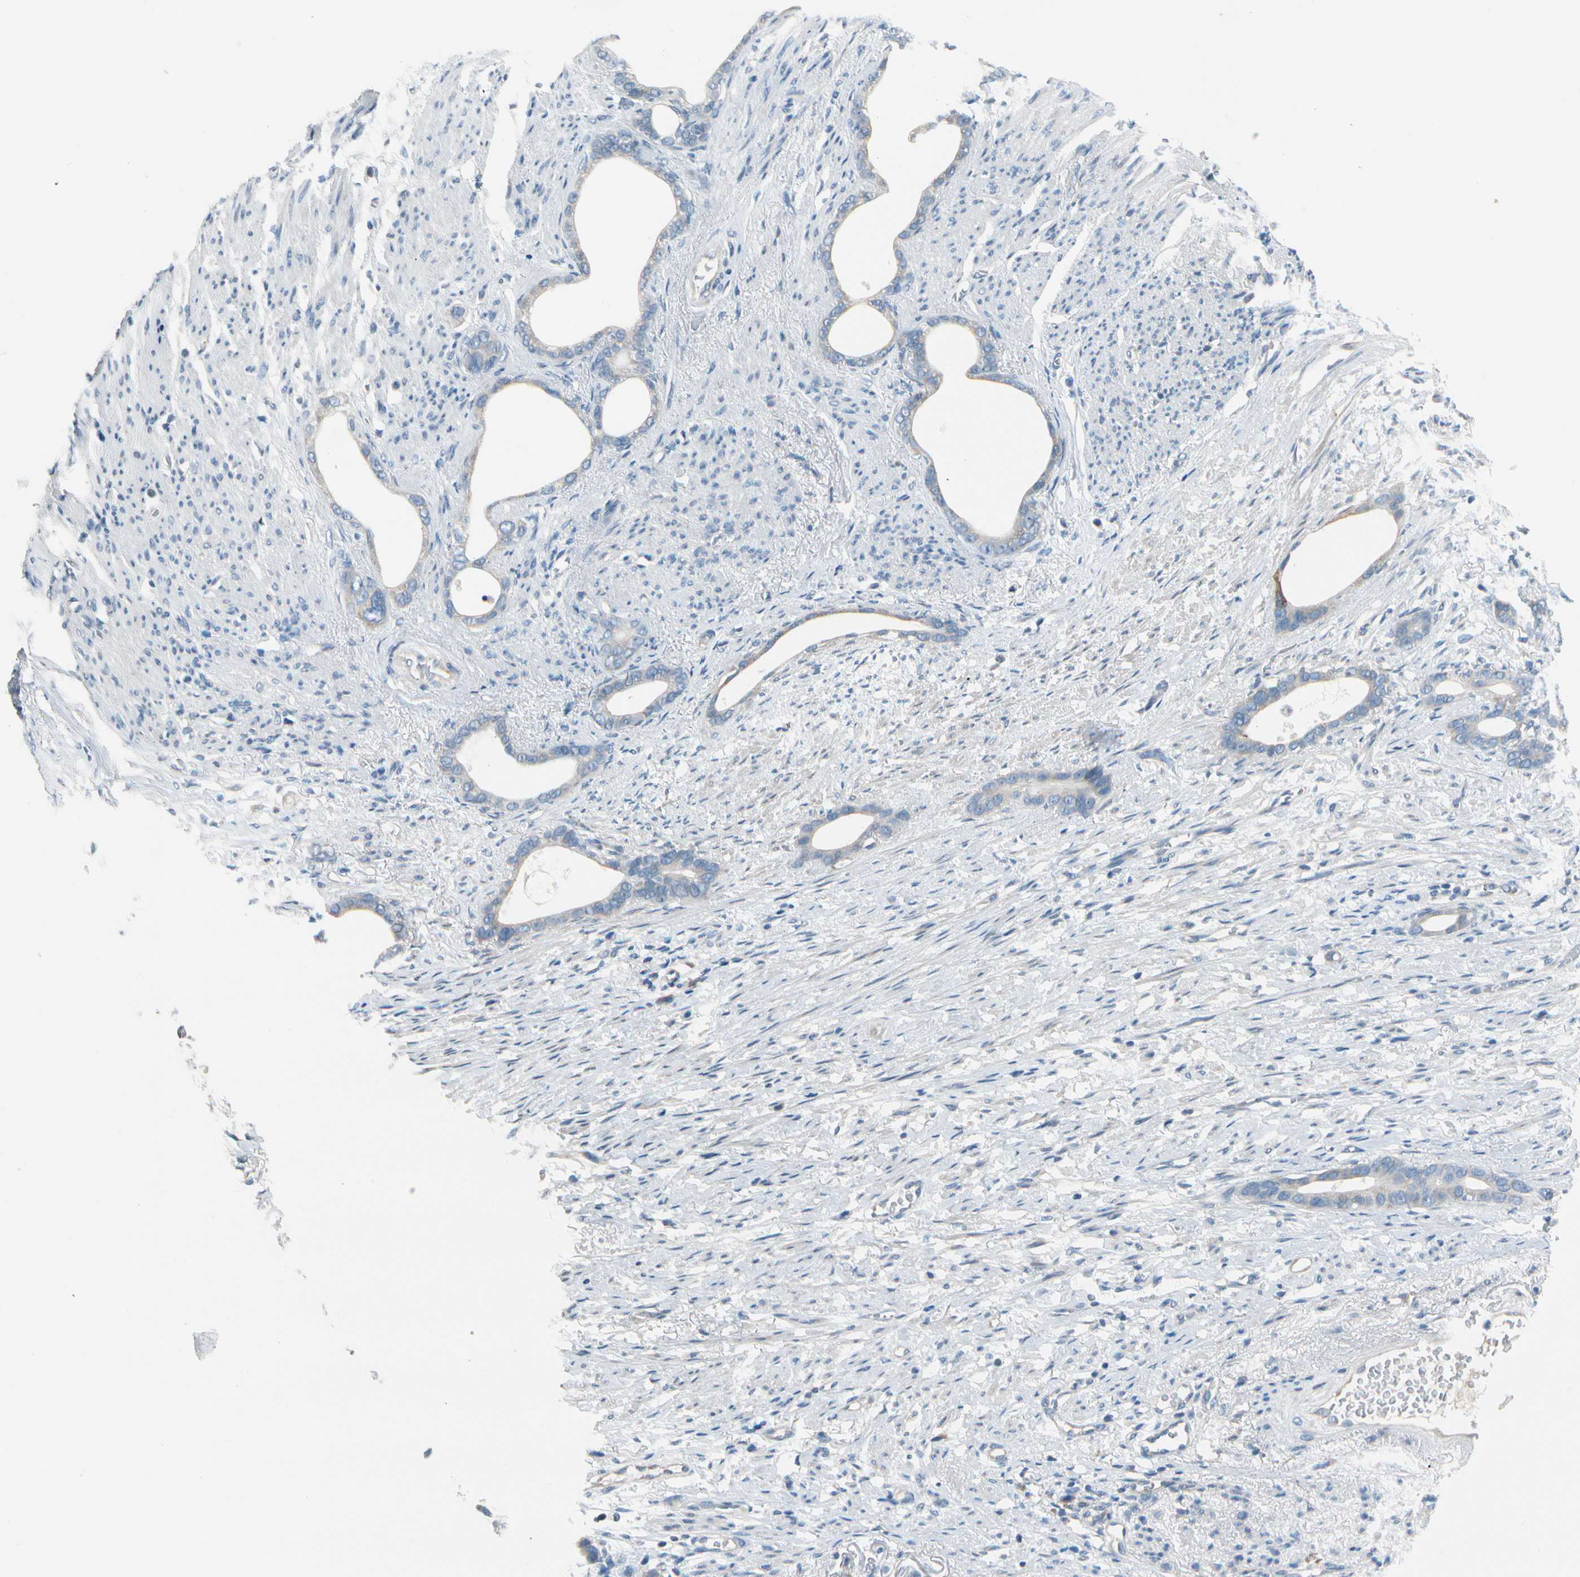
{"staining": {"intensity": "negative", "quantity": "none", "location": "none"}, "tissue": "stomach cancer", "cell_type": "Tumor cells", "image_type": "cancer", "snomed": [{"axis": "morphology", "description": "Adenocarcinoma, NOS"}, {"axis": "topography", "description": "Stomach"}], "caption": "There is no significant positivity in tumor cells of stomach cancer (adenocarcinoma).", "gene": "STK40", "patient": {"sex": "female", "age": 75}}